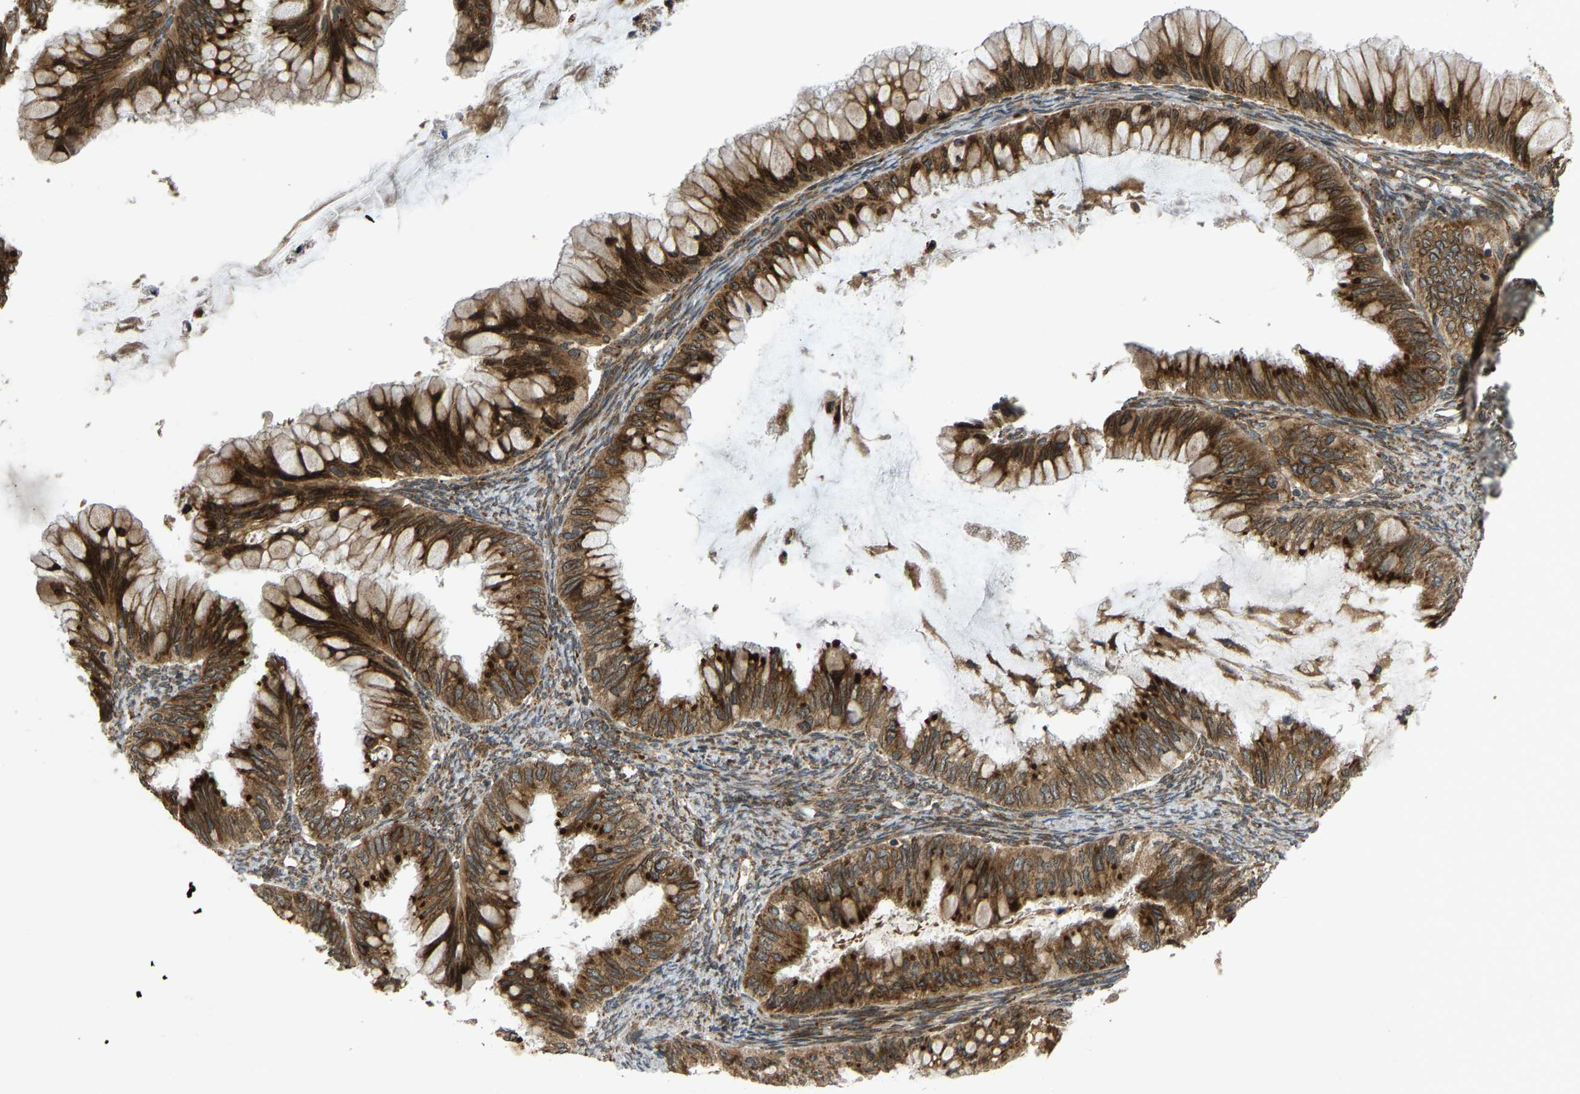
{"staining": {"intensity": "strong", "quantity": ">75%", "location": "cytoplasmic/membranous"}, "tissue": "ovarian cancer", "cell_type": "Tumor cells", "image_type": "cancer", "snomed": [{"axis": "morphology", "description": "Cystadenocarcinoma, mucinous, NOS"}, {"axis": "topography", "description": "Ovary"}], "caption": "DAB immunohistochemical staining of ovarian cancer (mucinous cystadenocarcinoma) demonstrates strong cytoplasmic/membranous protein expression in about >75% of tumor cells. The staining was performed using DAB (3,3'-diaminobenzidine) to visualize the protein expression in brown, while the nuclei were stained in blue with hematoxylin (Magnification: 20x).", "gene": "RPN2", "patient": {"sex": "female", "age": 80}}